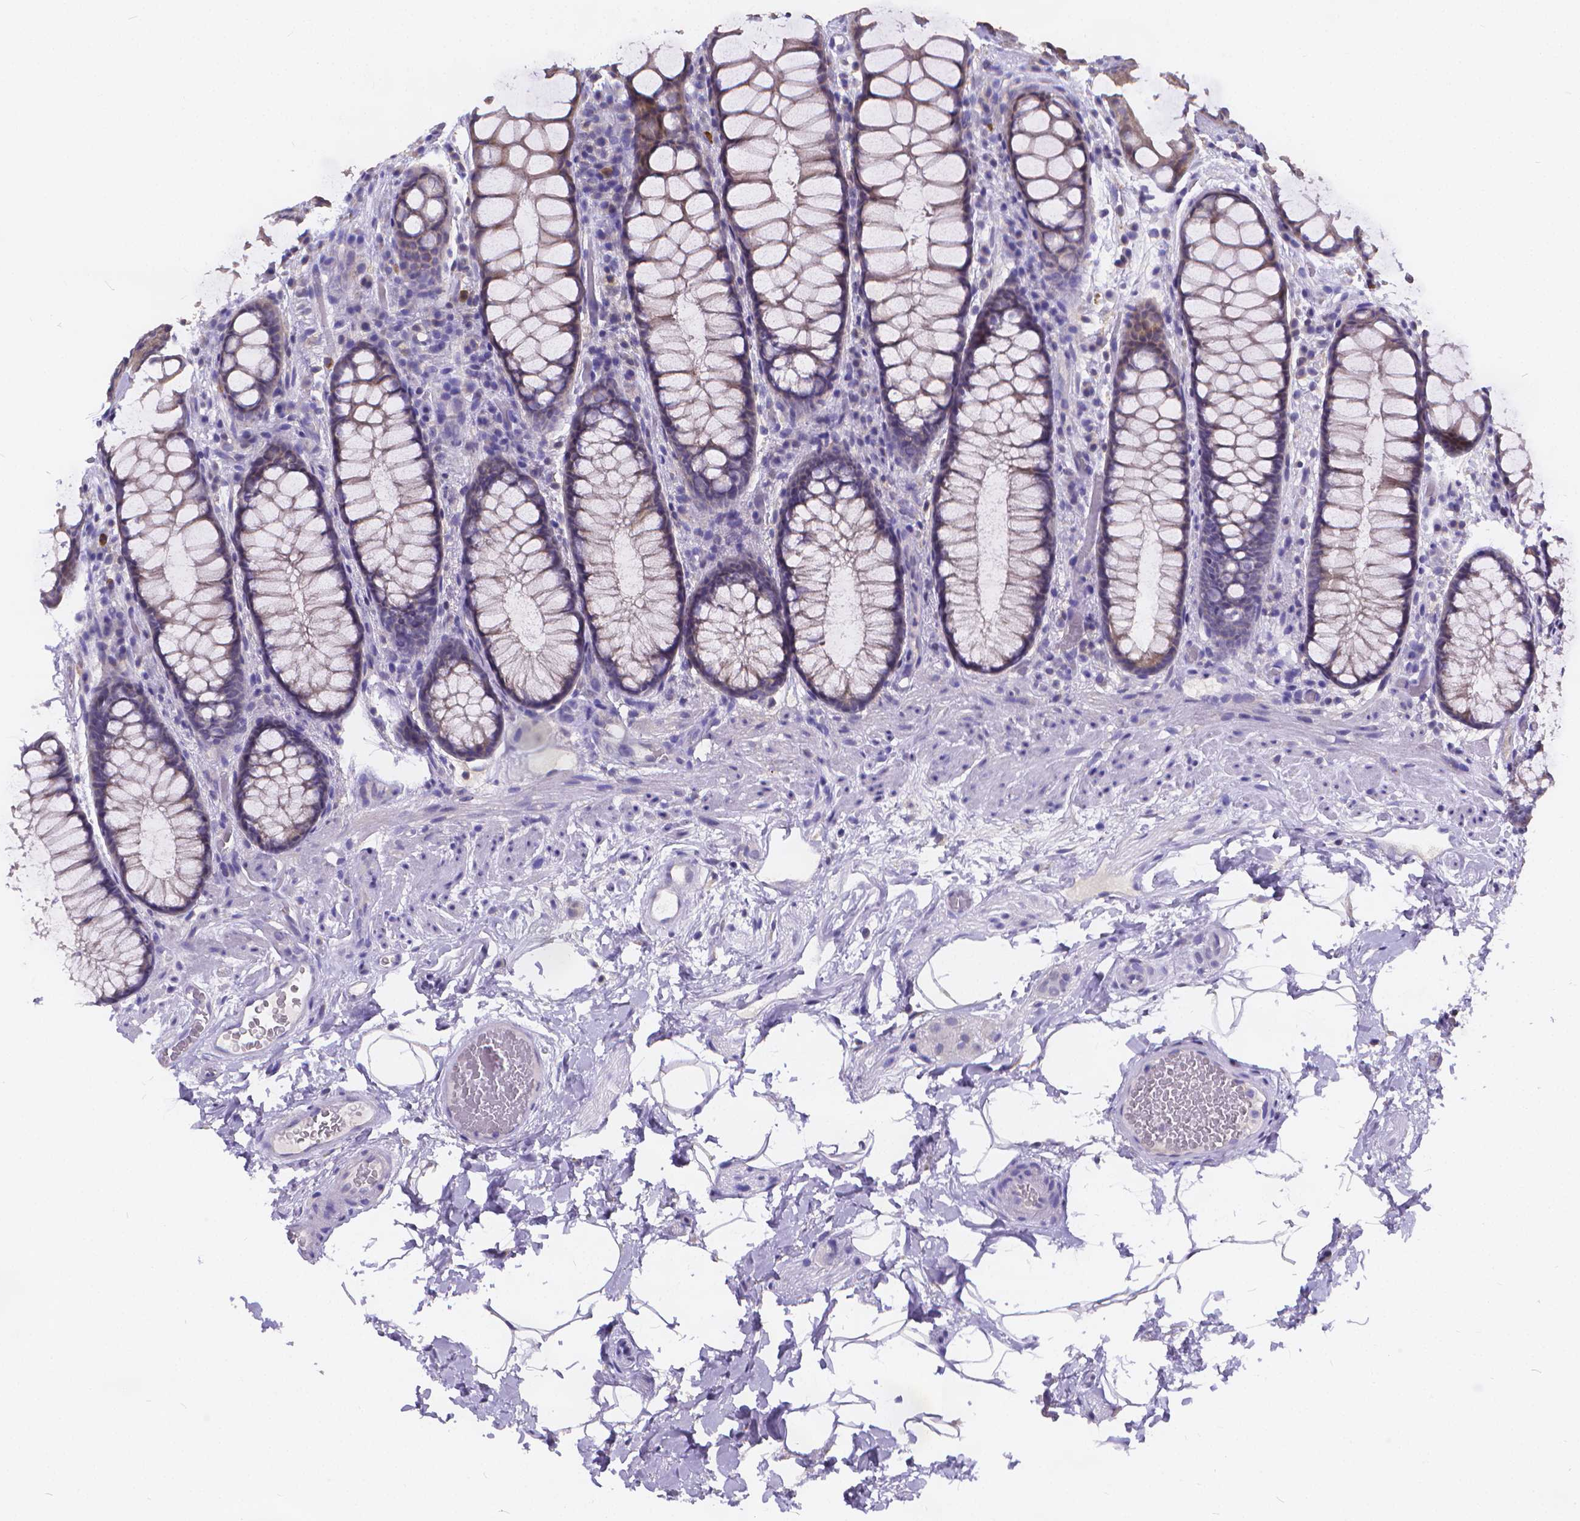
{"staining": {"intensity": "negative", "quantity": "none", "location": "none"}, "tissue": "rectum", "cell_type": "Glandular cells", "image_type": "normal", "snomed": [{"axis": "morphology", "description": "Normal tissue, NOS"}, {"axis": "topography", "description": "Rectum"}], "caption": "High power microscopy histopathology image of an IHC micrograph of normal rectum, revealing no significant expression in glandular cells. The staining is performed using DAB brown chromogen with nuclei counter-stained in using hematoxylin.", "gene": "GLRB", "patient": {"sex": "female", "age": 62}}